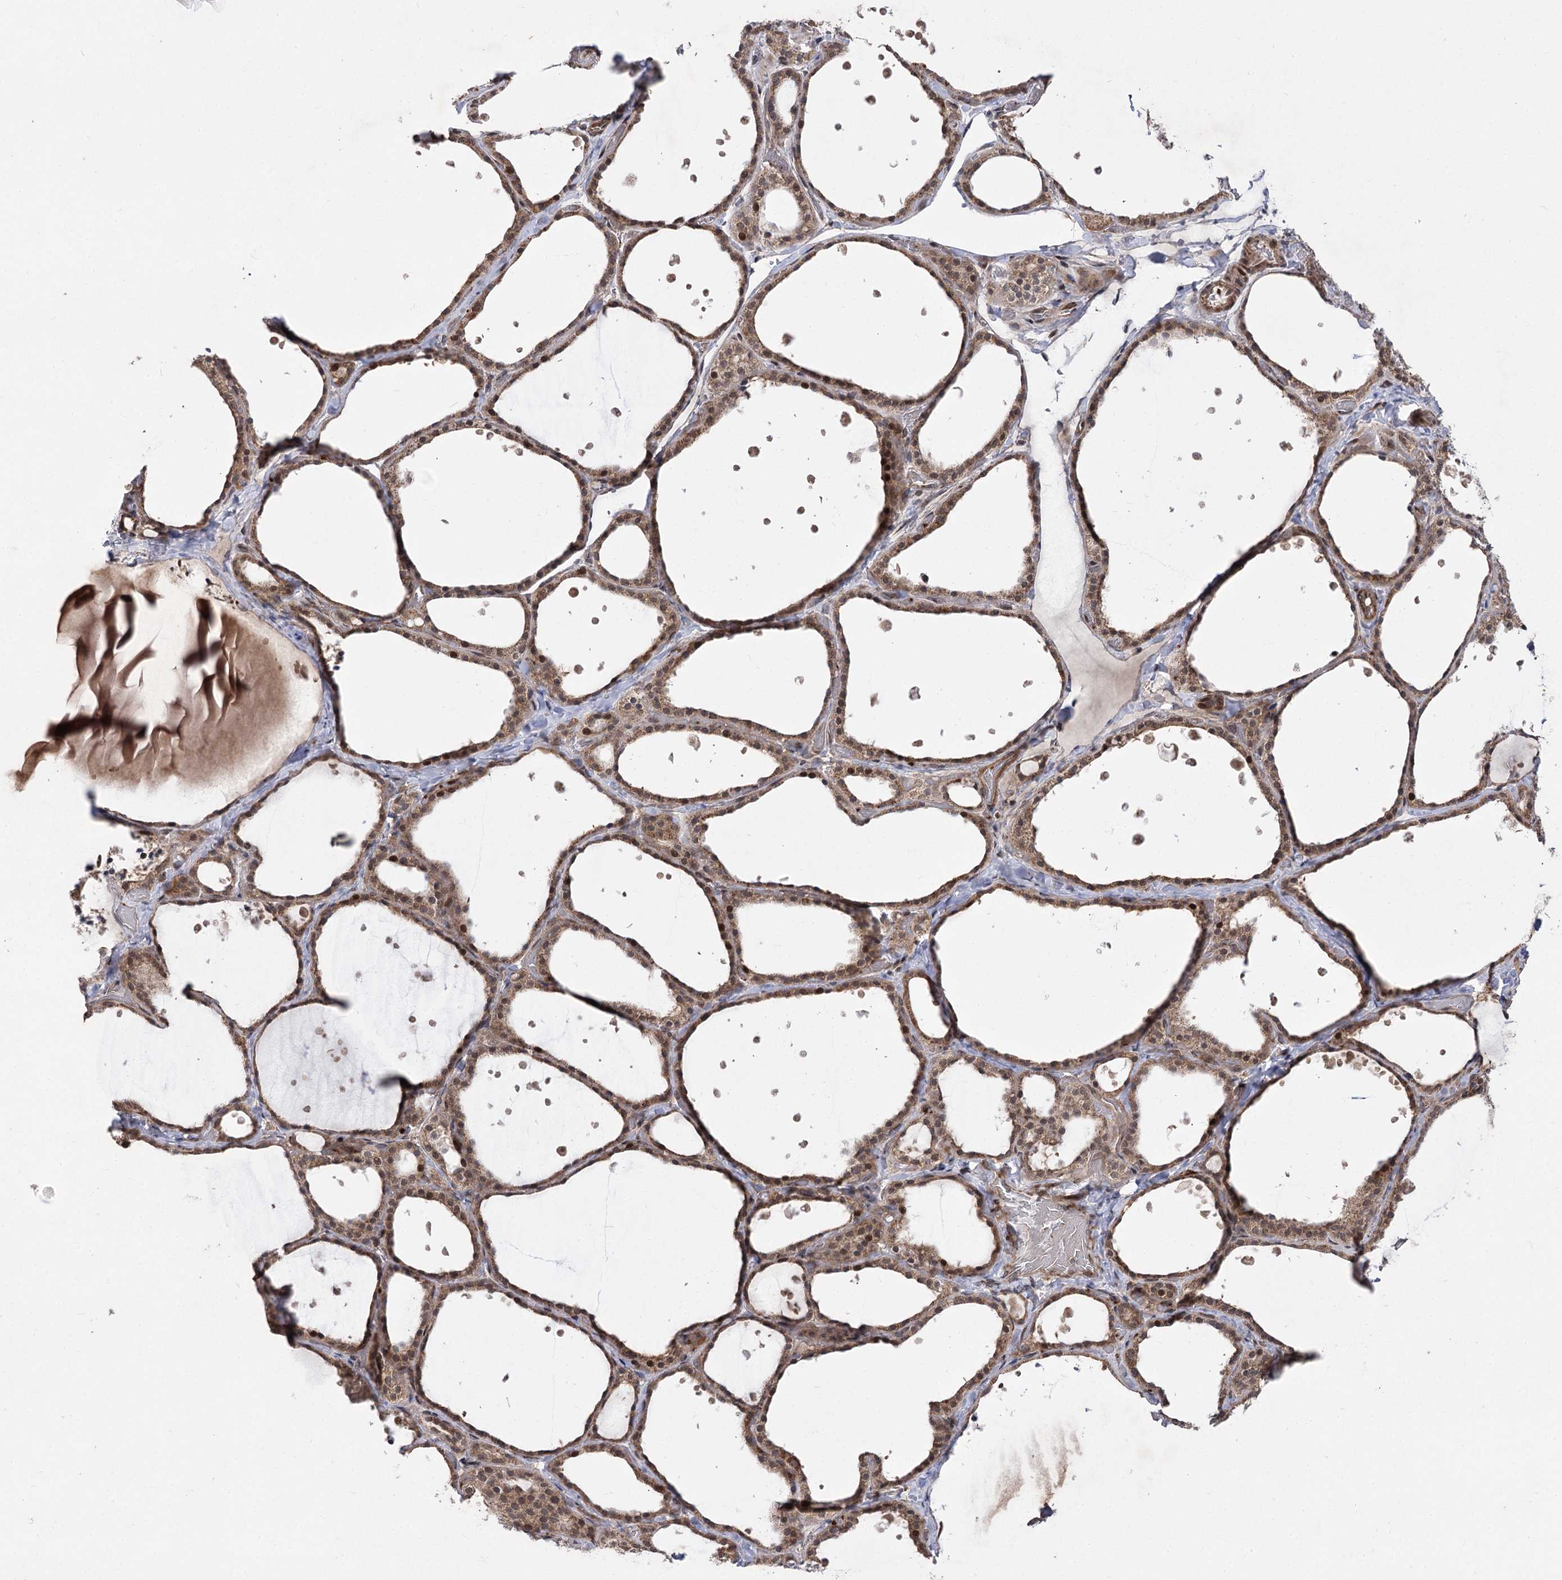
{"staining": {"intensity": "moderate", "quantity": ">75%", "location": "cytoplasmic/membranous,nuclear"}, "tissue": "thyroid gland", "cell_type": "Glandular cells", "image_type": "normal", "snomed": [{"axis": "morphology", "description": "Normal tissue, NOS"}, {"axis": "topography", "description": "Thyroid gland"}], "caption": "Thyroid gland stained with DAB (3,3'-diaminobenzidine) immunohistochemistry (IHC) shows medium levels of moderate cytoplasmic/membranous,nuclear staining in about >75% of glandular cells.", "gene": "TENM2", "patient": {"sex": "female", "age": 44}}